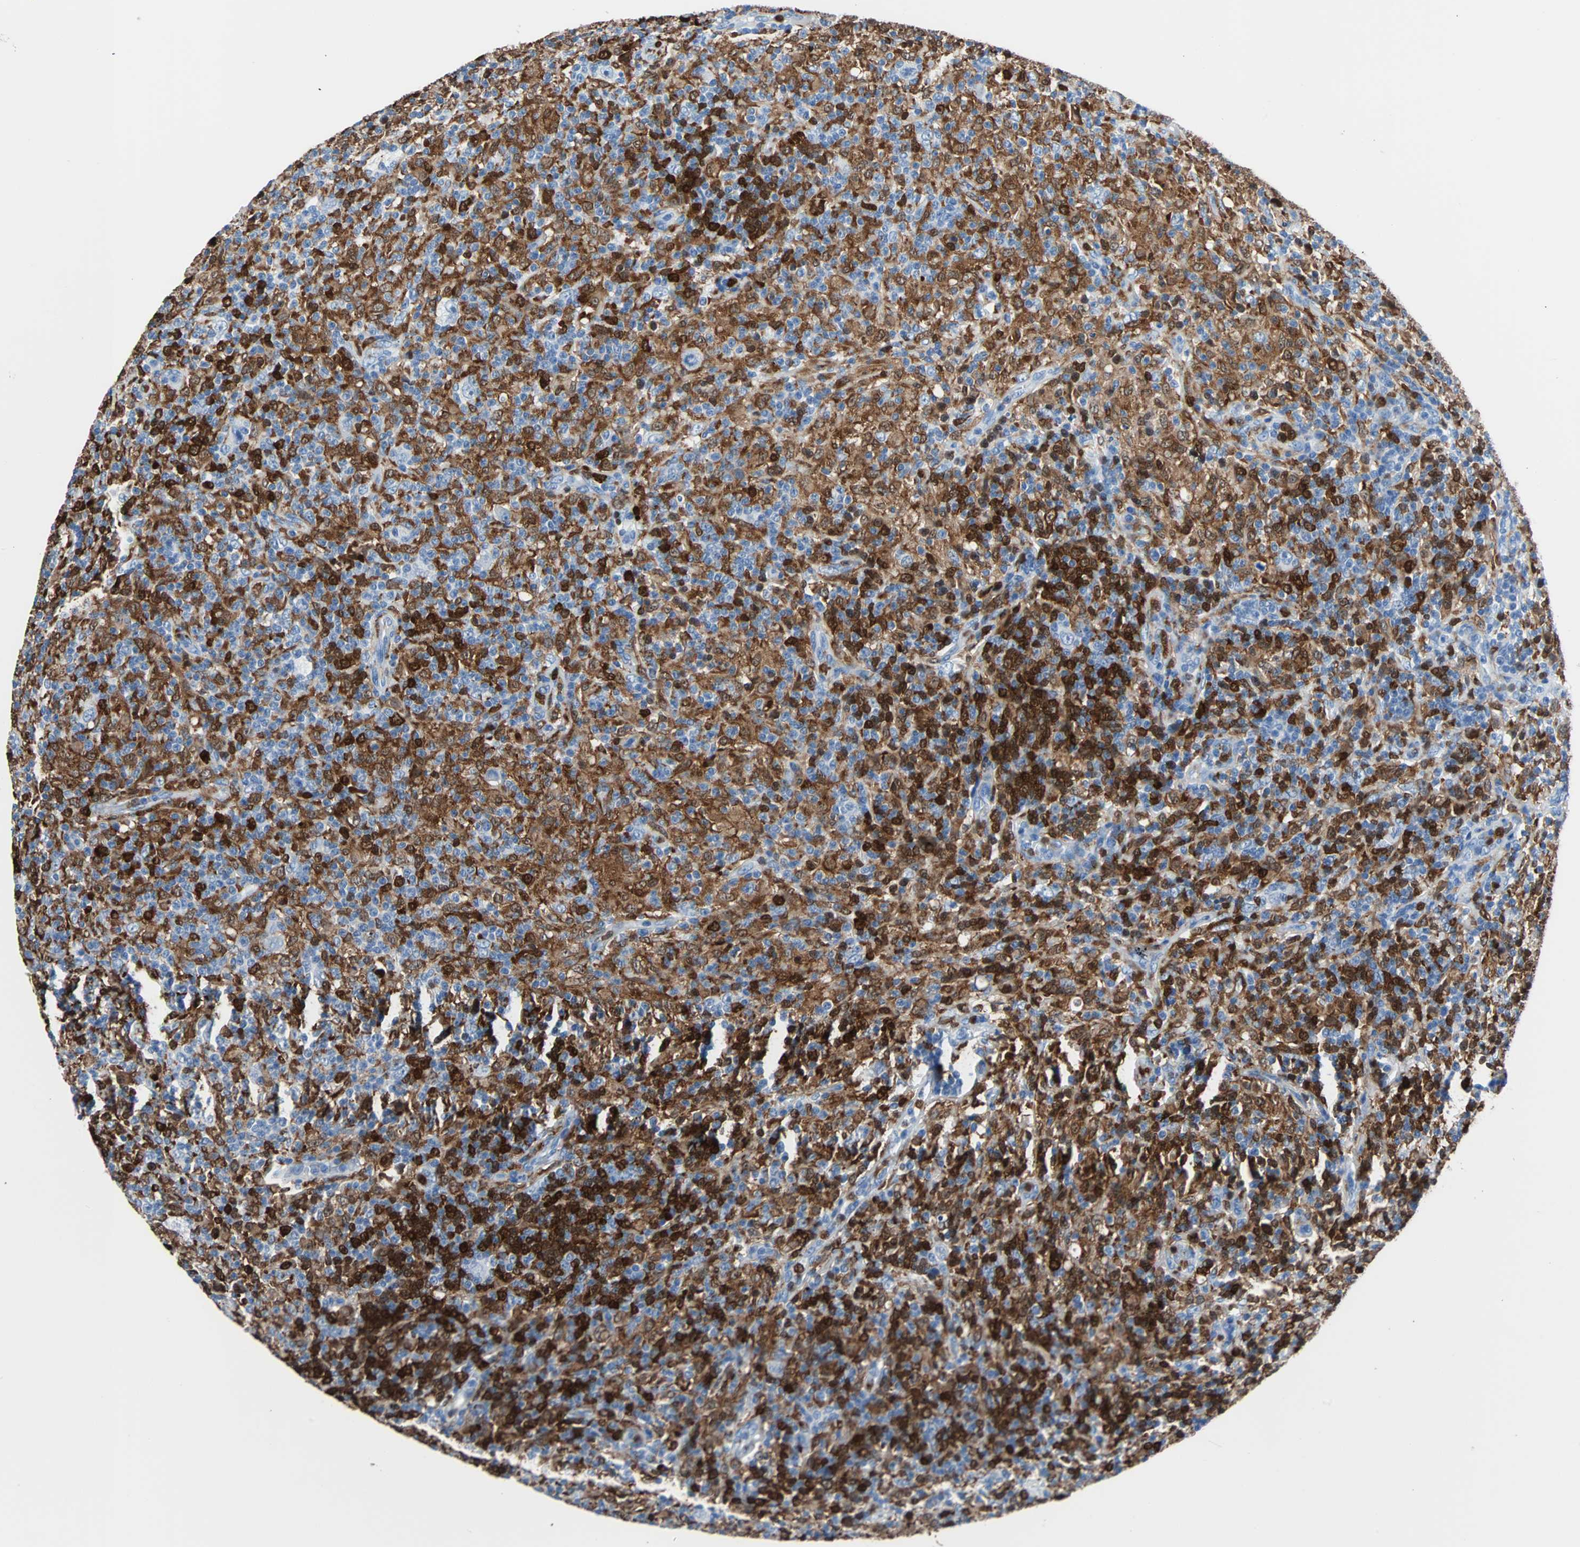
{"staining": {"intensity": "strong", "quantity": "25%-75%", "location": "cytoplasmic/membranous"}, "tissue": "lymphoma", "cell_type": "Tumor cells", "image_type": "cancer", "snomed": [{"axis": "morphology", "description": "Hodgkin's disease, NOS"}, {"axis": "topography", "description": "Lymph node"}], "caption": "Immunohistochemical staining of Hodgkin's disease reveals high levels of strong cytoplasmic/membranous protein staining in approximately 25%-75% of tumor cells.", "gene": "SYK", "patient": {"sex": "male", "age": 70}}